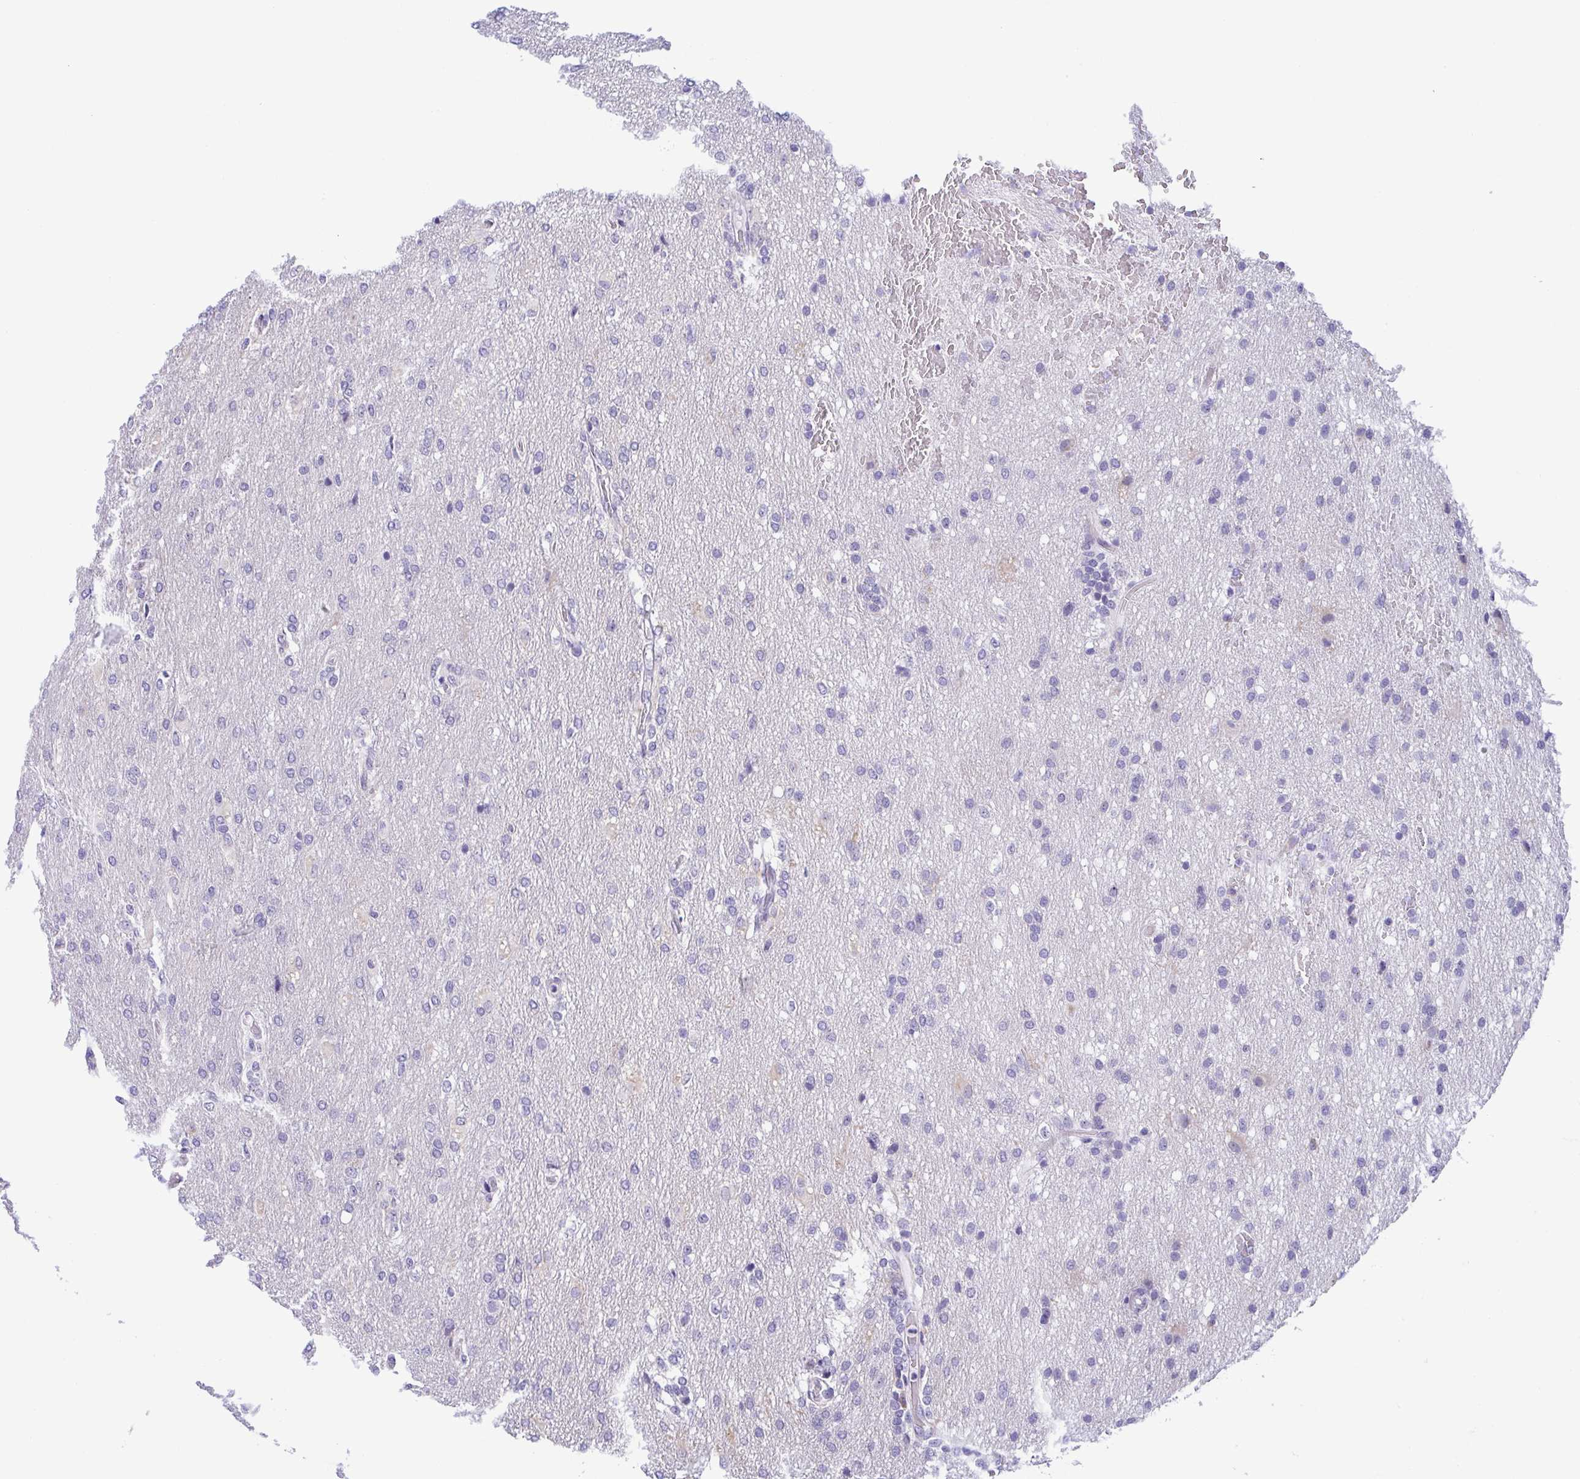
{"staining": {"intensity": "negative", "quantity": "none", "location": "none"}, "tissue": "glioma", "cell_type": "Tumor cells", "image_type": "cancer", "snomed": [{"axis": "morphology", "description": "Glioma, malignant, High grade"}, {"axis": "topography", "description": "Brain"}], "caption": "Histopathology image shows no significant protein staining in tumor cells of malignant high-grade glioma.", "gene": "MYL7", "patient": {"sex": "male", "age": 68}}